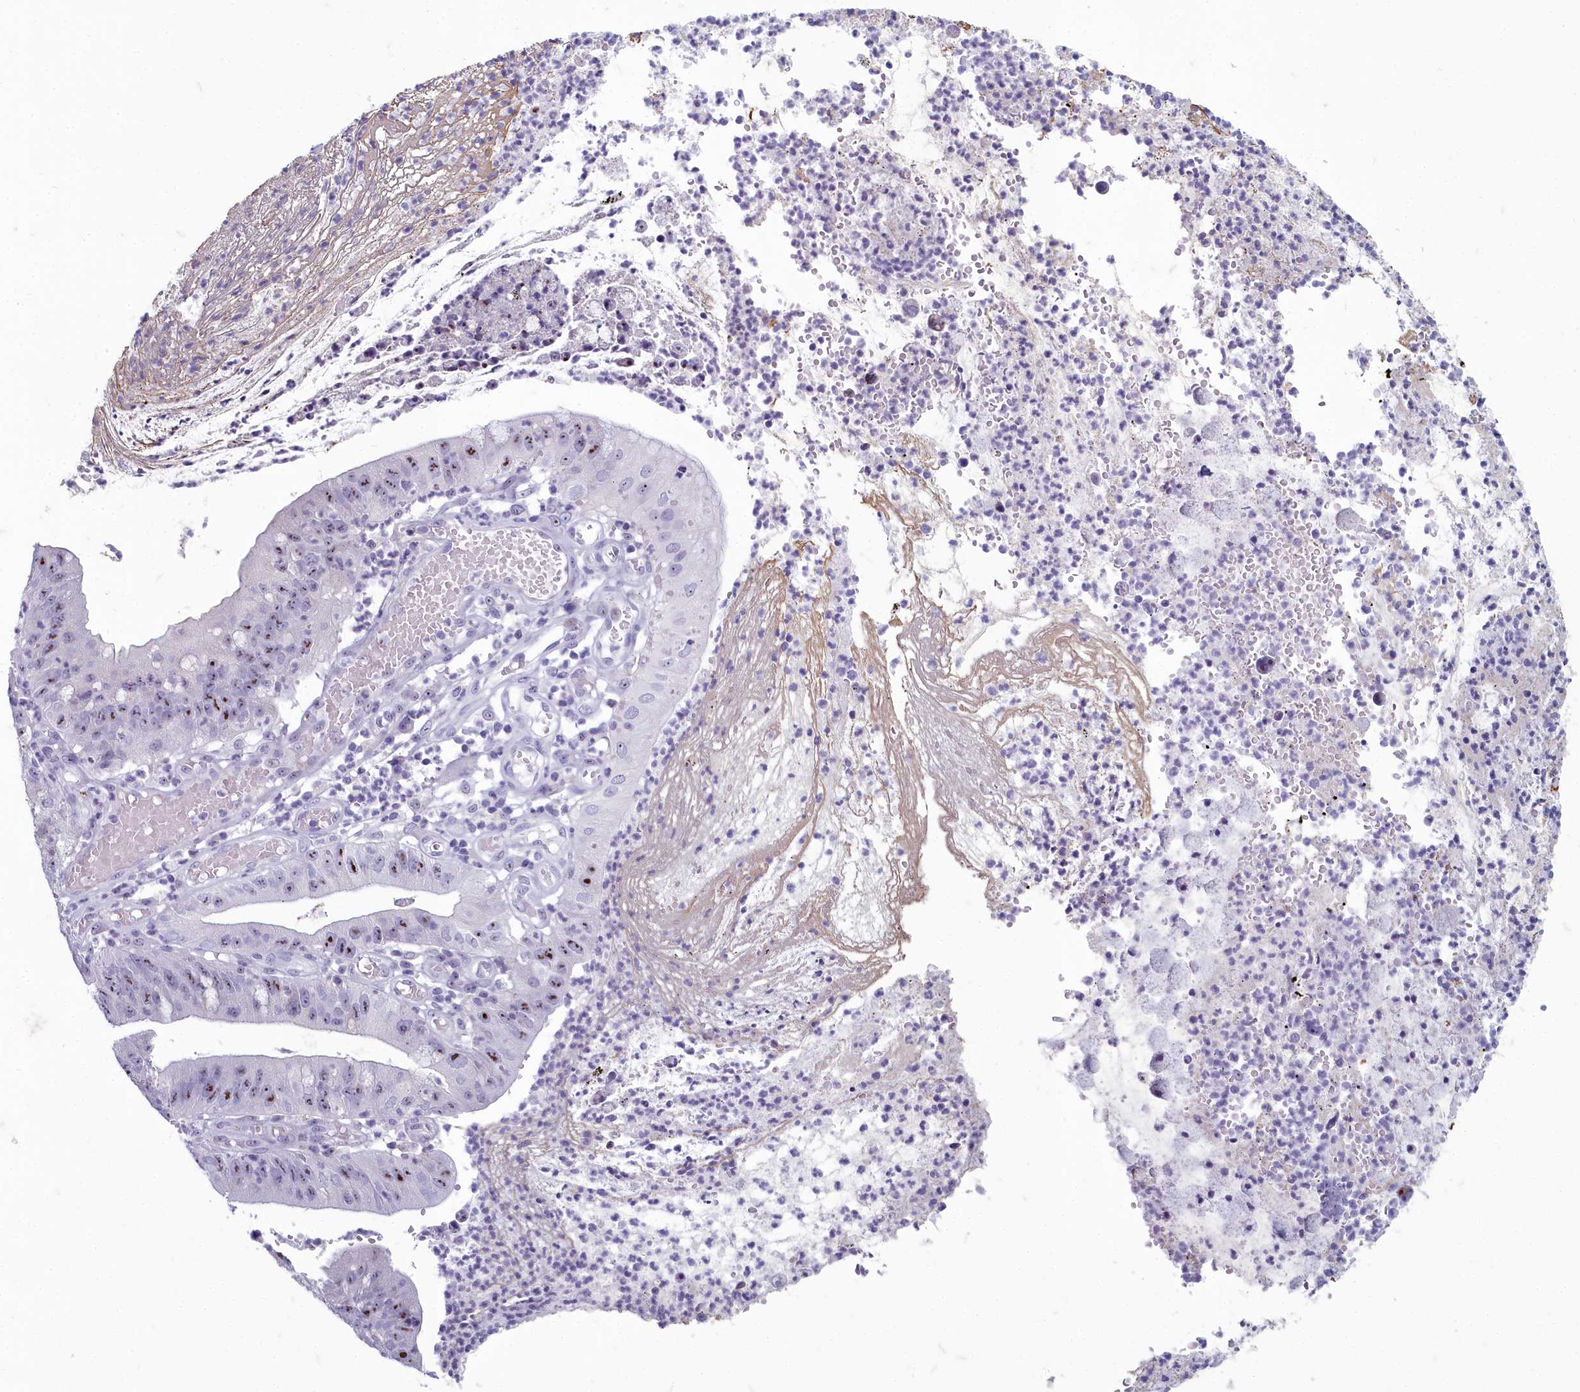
{"staining": {"intensity": "moderate", "quantity": "25%-75%", "location": "nuclear"}, "tissue": "stomach cancer", "cell_type": "Tumor cells", "image_type": "cancer", "snomed": [{"axis": "morphology", "description": "Adenocarcinoma, NOS"}, {"axis": "topography", "description": "Stomach"}], "caption": "Immunohistochemical staining of stomach adenocarcinoma shows medium levels of moderate nuclear protein staining in about 25%-75% of tumor cells.", "gene": "INSYN2A", "patient": {"sex": "male", "age": 59}}